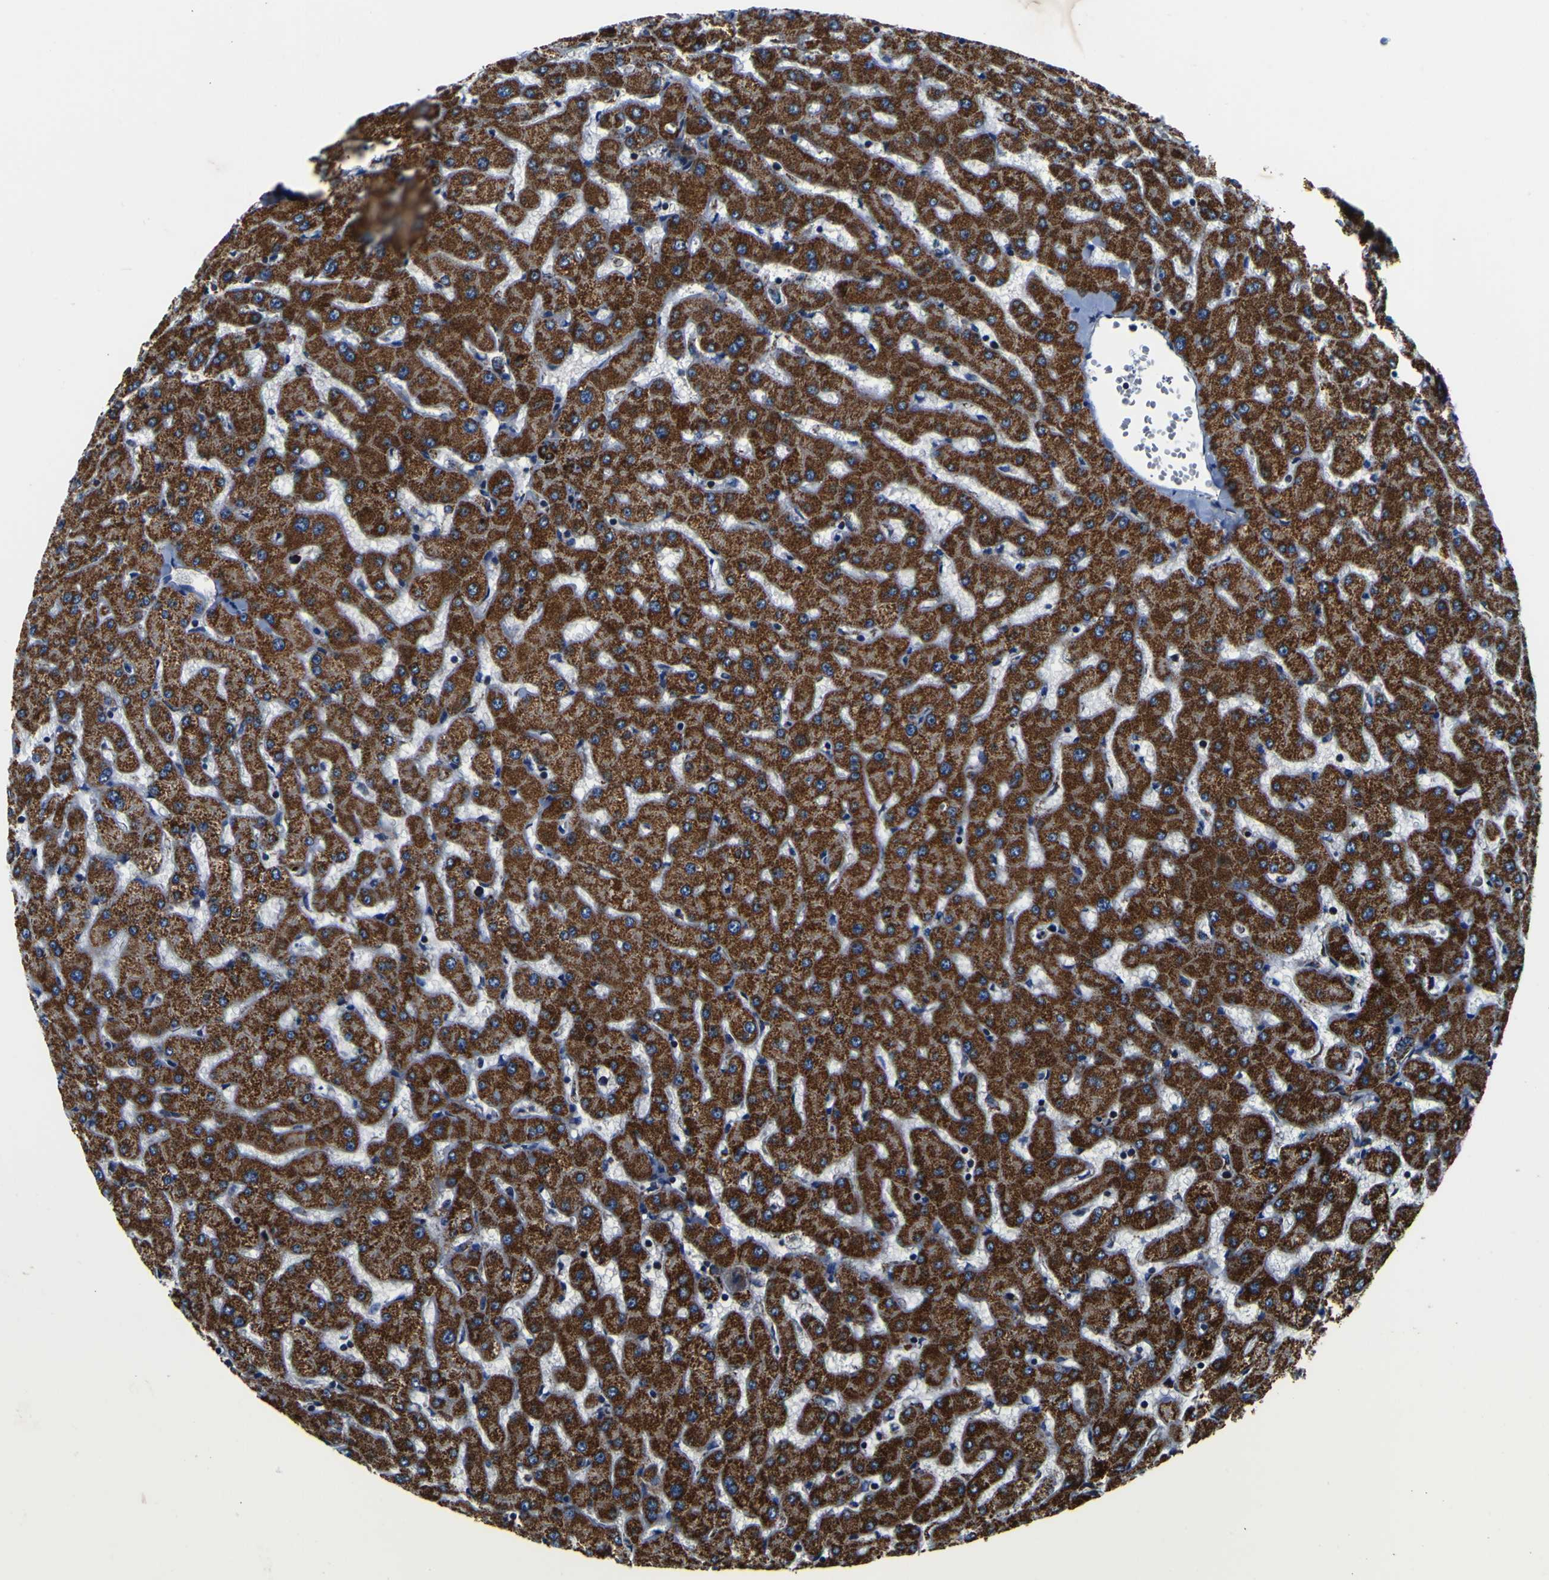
{"staining": {"intensity": "moderate", "quantity": ">75%", "location": "cytoplasmic/membranous"}, "tissue": "liver", "cell_type": "Cholangiocytes", "image_type": "normal", "snomed": [{"axis": "morphology", "description": "Normal tissue, NOS"}, {"axis": "topography", "description": "Liver"}], "caption": "An immunohistochemistry photomicrograph of unremarkable tissue is shown. Protein staining in brown highlights moderate cytoplasmic/membranous positivity in liver within cholangiocytes.", "gene": "PTRH2", "patient": {"sex": "female", "age": 63}}